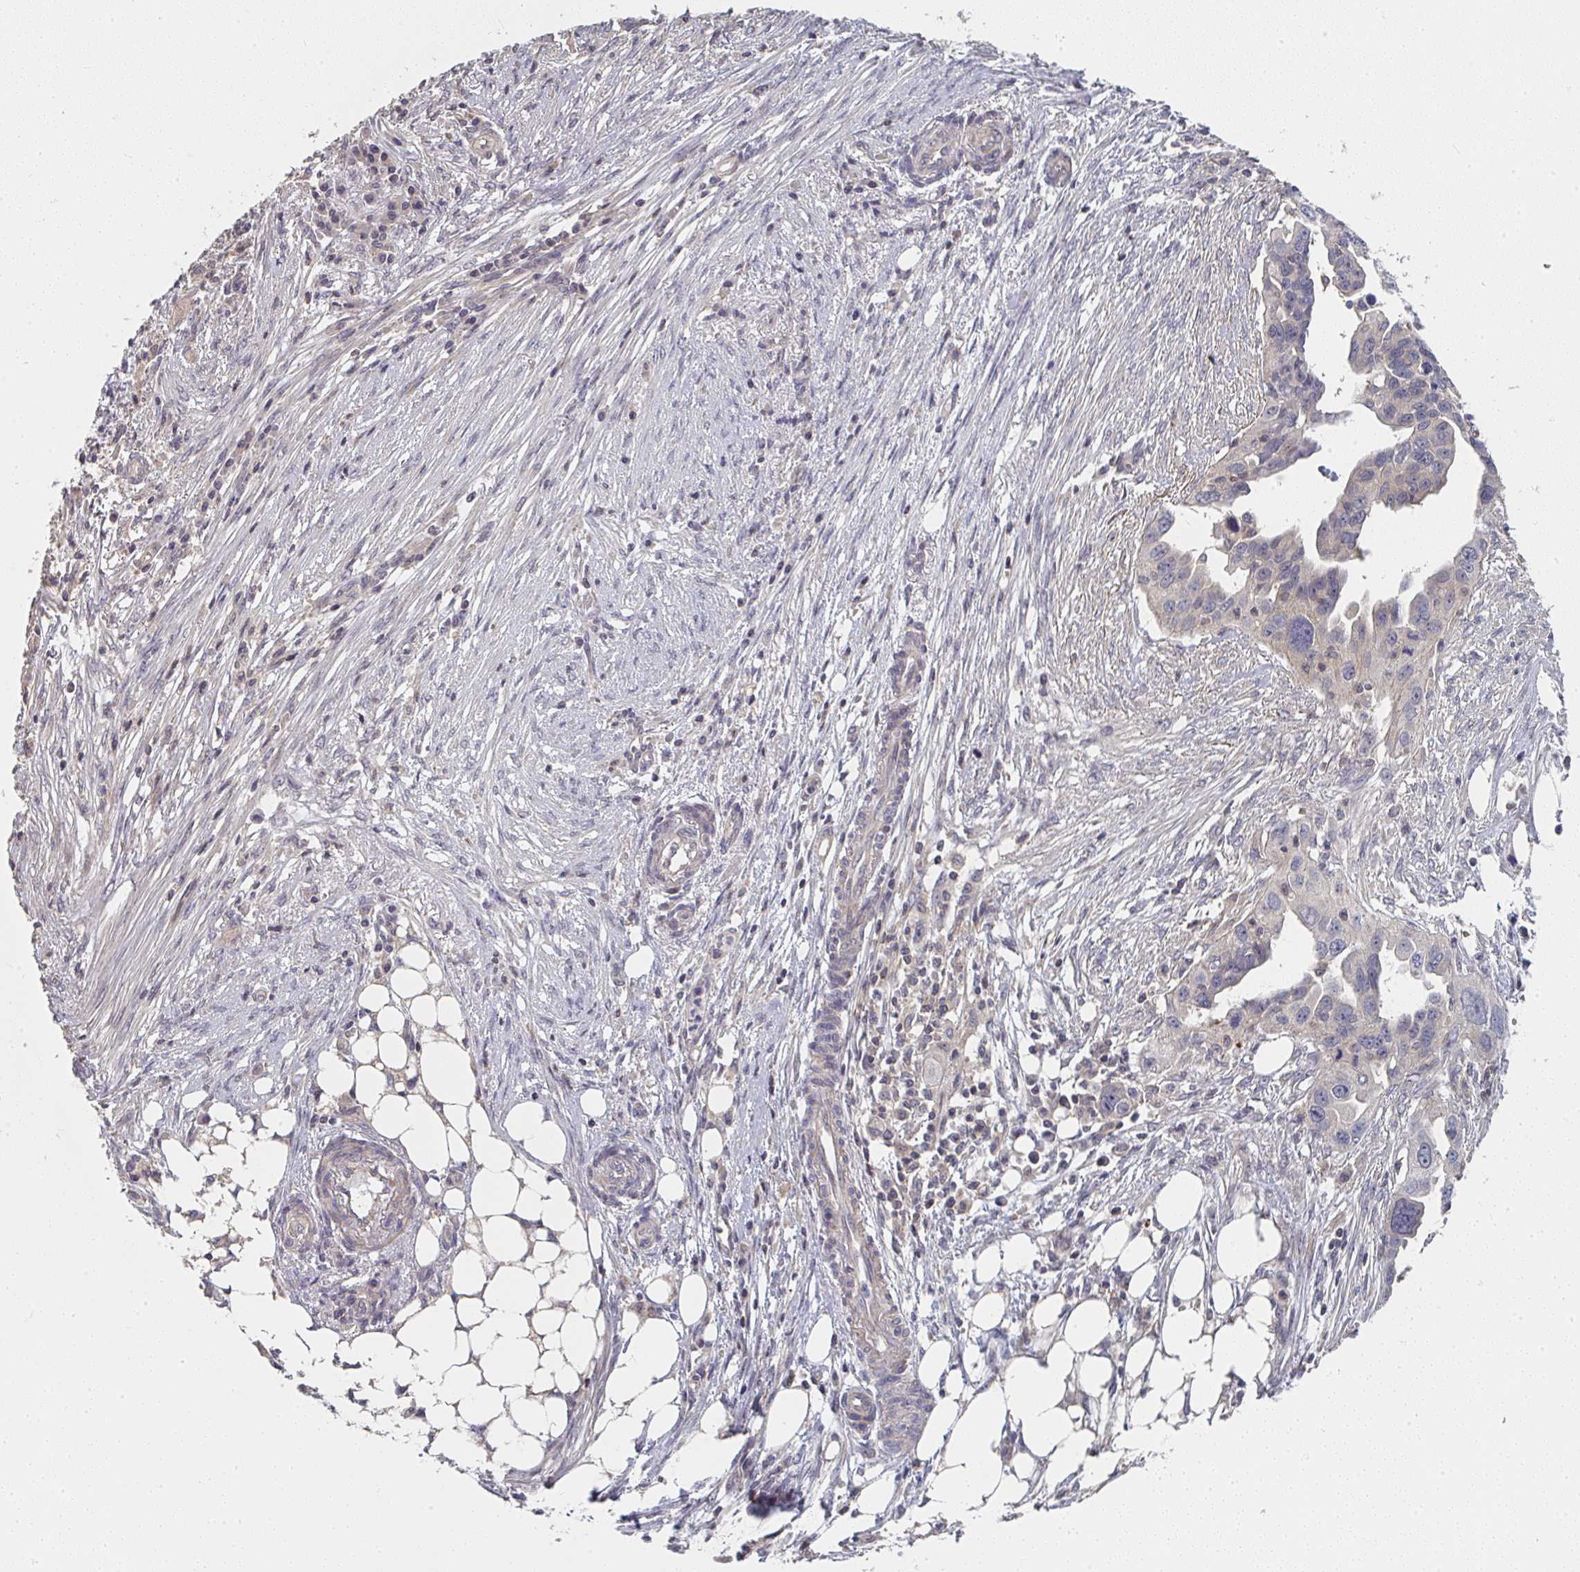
{"staining": {"intensity": "negative", "quantity": "none", "location": "none"}, "tissue": "ovarian cancer", "cell_type": "Tumor cells", "image_type": "cancer", "snomed": [{"axis": "morphology", "description": "Carcinoma, endometroid"}, {"axis": "morphology", "description": "Cystadenocarcinoma, serous, NOS"}, {"axis": "topography", "description": "Ovary"}], "caption": "Tumor cells show no significant expression in ovarian cancer.", "gene": "RANGRF", "patient": {"sex": "female", "age": 45}}